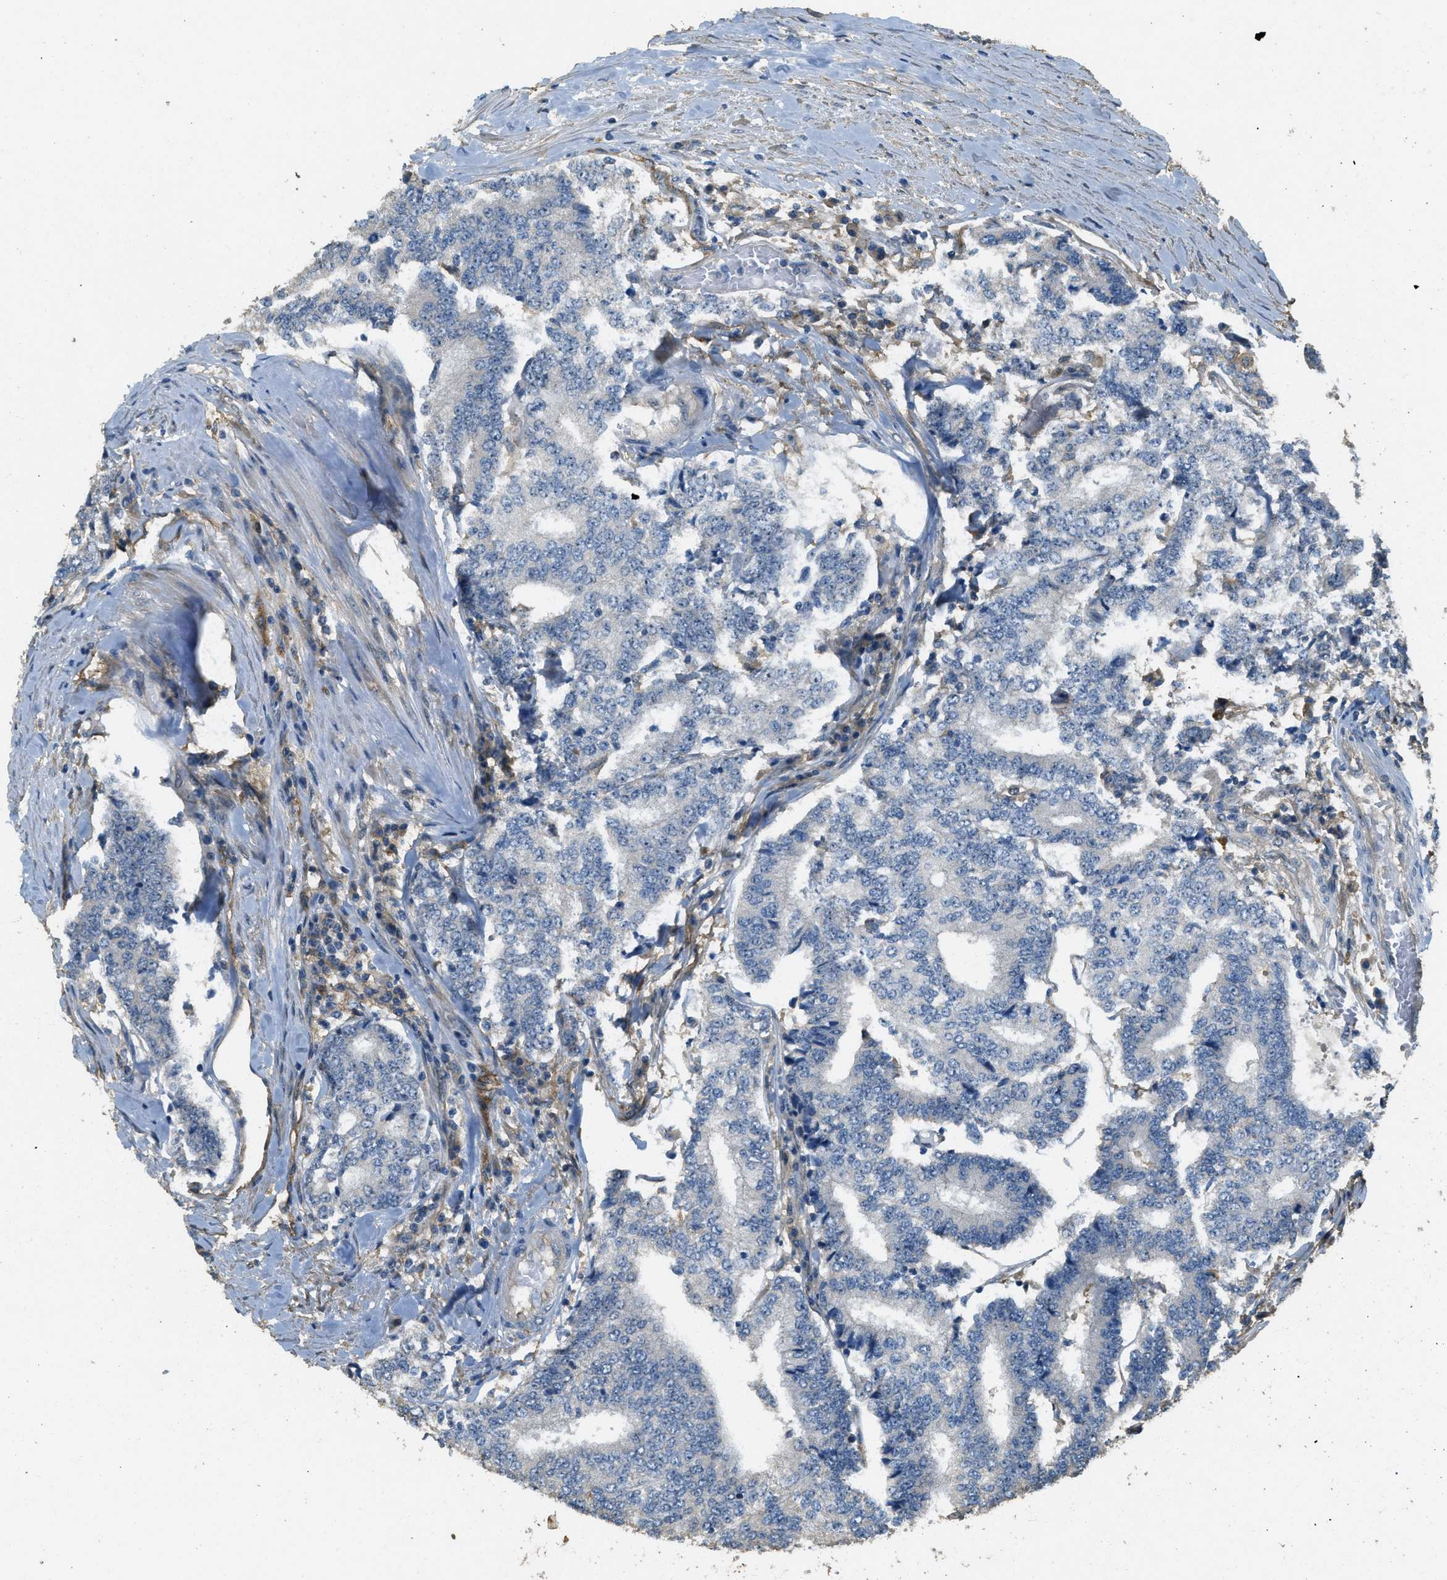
{"staining": {"intensity": "negative", "quantity": "none", "location": "none"}, "tissue": "prostate cancer", "cell_type": "Tumor cells", "image_type": "cancer", "snomed": [{"axis": "morphology", "description": "Normal tissue, NOS"}, {"axis": "morphology", "description": "Adenocarcinoma, High grade"}, {"axis": "topography", "description": "Prostate"}, {"axis": "topography", "description": "Seminal veicle"}], "caption": "Tumor cells show no significant expression in prostate cancer (high-grade adenocarcinoma).", "gene": "OSMR", "patient": {"sex": "male", "age": 55}}